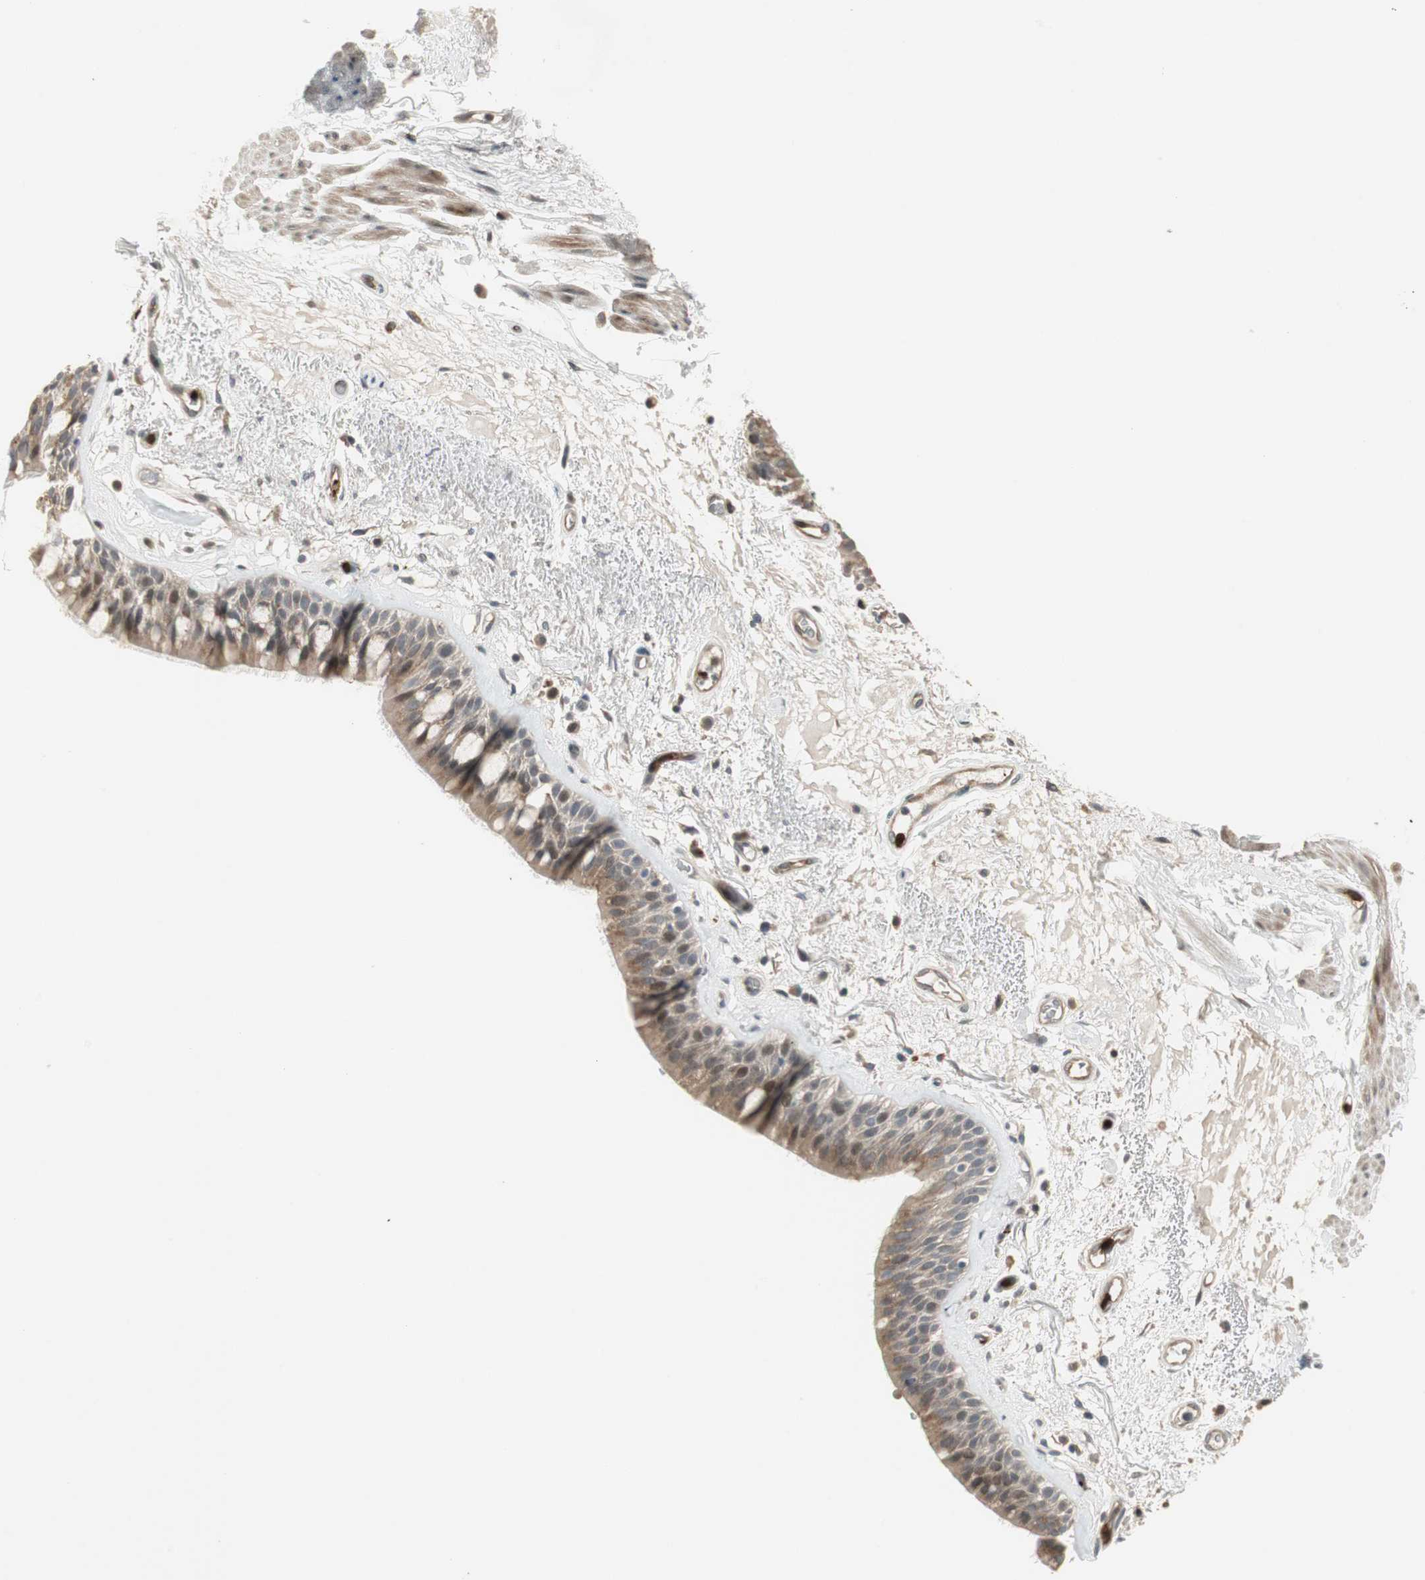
{"staining": {"intensity": "moderate", "quantity": ">75%", "location": "cytoplasmic/membranous"}, "tissue": "bronchus", "cell_type": "Respiratory epithelial cells", "image_type": "normal", "snomed": [{"axis": "morphology", "description": "Normal tissue, NOS"}, {"axis": "topography", "description": "Bronchus"}], "caption": "Immunohistochemical staining of normal human bronchus reveals >75% levels of moderate cytoplasmic/membranous protein expression in about >75% of respiratory epithelial cells. The staining is performed using DAB brown chromogen to label protein expression. The nuclei are counter-stained blue using hematoxylin.", "gene": "SNX4", "patient": {"sex": "male", "age": 66}}